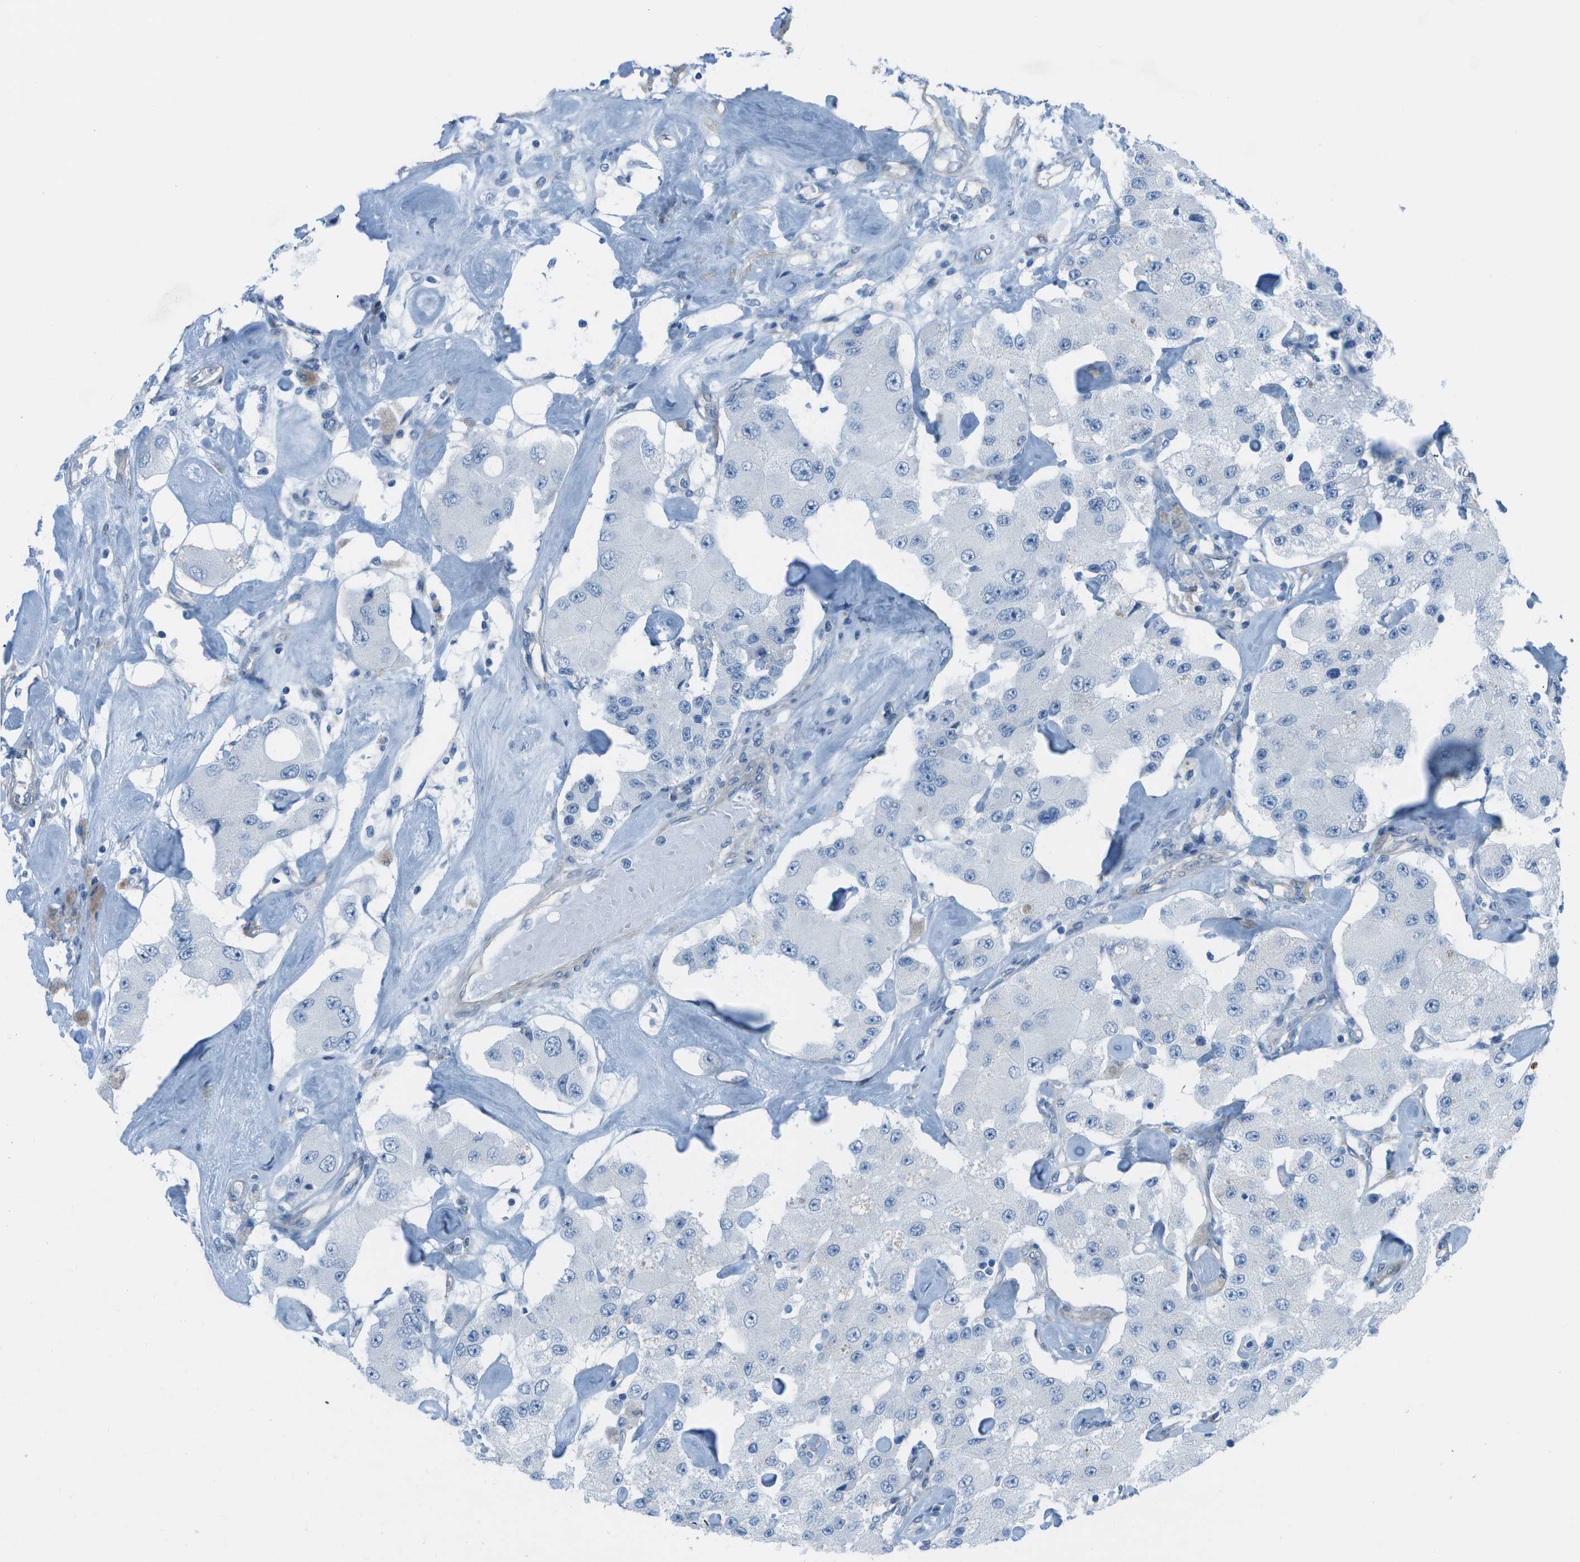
{"staining": {"intensity": "negative", "quantity": "none", "location": "none"}, "tissue": "carcinoid", "cell_type": "Tumor cells", "image_type": "cancer", "snomed": [{"axis": "morphology", "description": "Carcinoid, malignant, NOS"}, {"axis": "topography", "description": "Pancreas"}], "caption": "Carcinoid was stained to show a protein in brown. There is no significant expression in tumor cells. (Brightfield microscopy of DAB immunohistochemistry (IHC) at high magnification).", "gene": "SORBS3", "patient": {"sex": "male", "age": 41}}